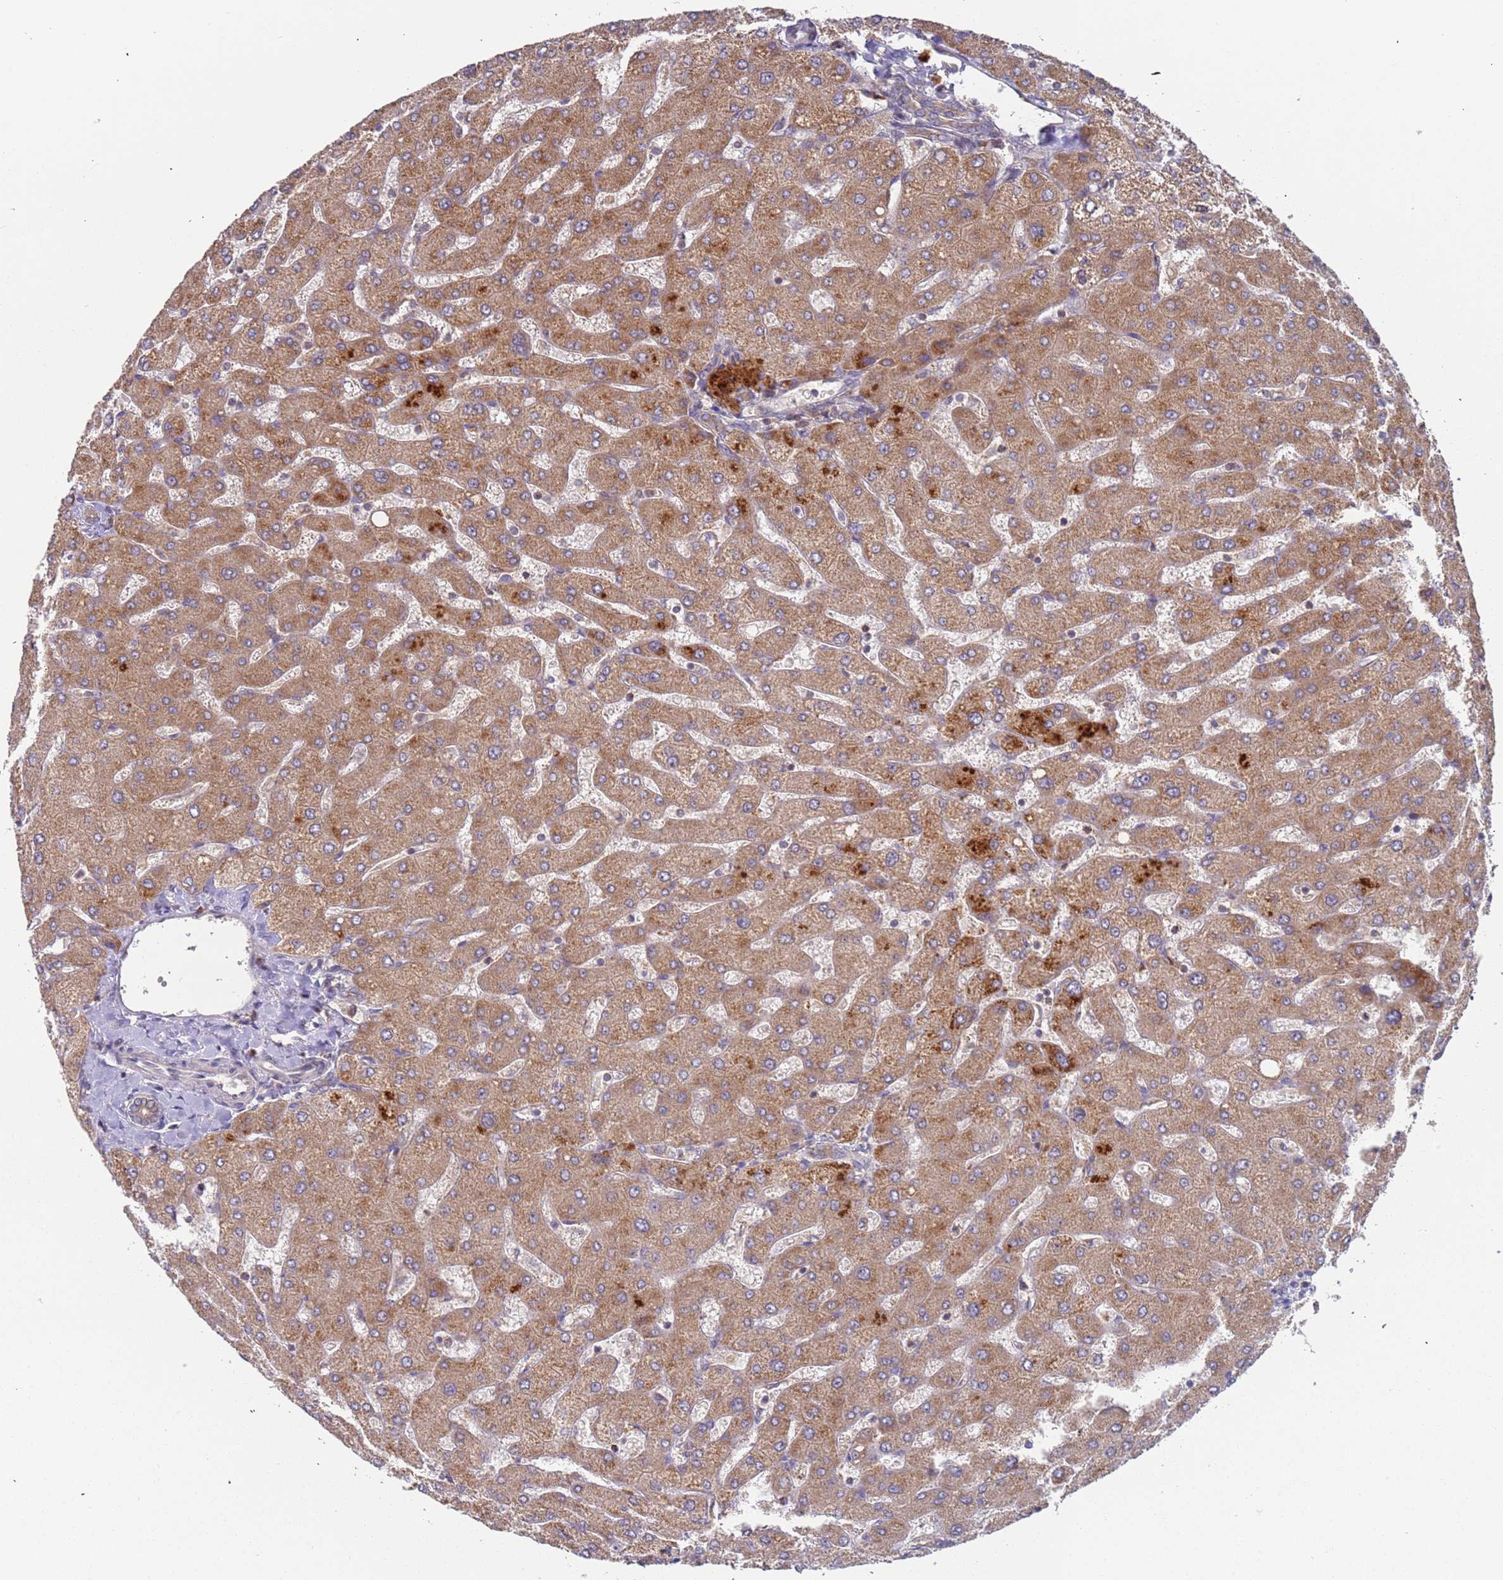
{"staining": {"intensity": "weak", "quantity": ">75%", "location": "cytoplasmic/membranous"}, "tissue": "liver", "cell_type": "Cholangiocytes", "image_type": "normal", "snomed": [{"axis": "morphology", "description": "Normal tissue, NOS"}, {"axis": "topography", "description": "Liver"}], "caption": "Liver stained with immunohistochemistry shows weak cytoplasmic/membranous positivity in approximately >75% of cholangiocytes. (DAB (3,3'-diaminobenzidine) IHC, brown staining for protein, blue staining for nuclei).", "gene": "OR5A2", "patient": {"sex": "male", "age": 55}}